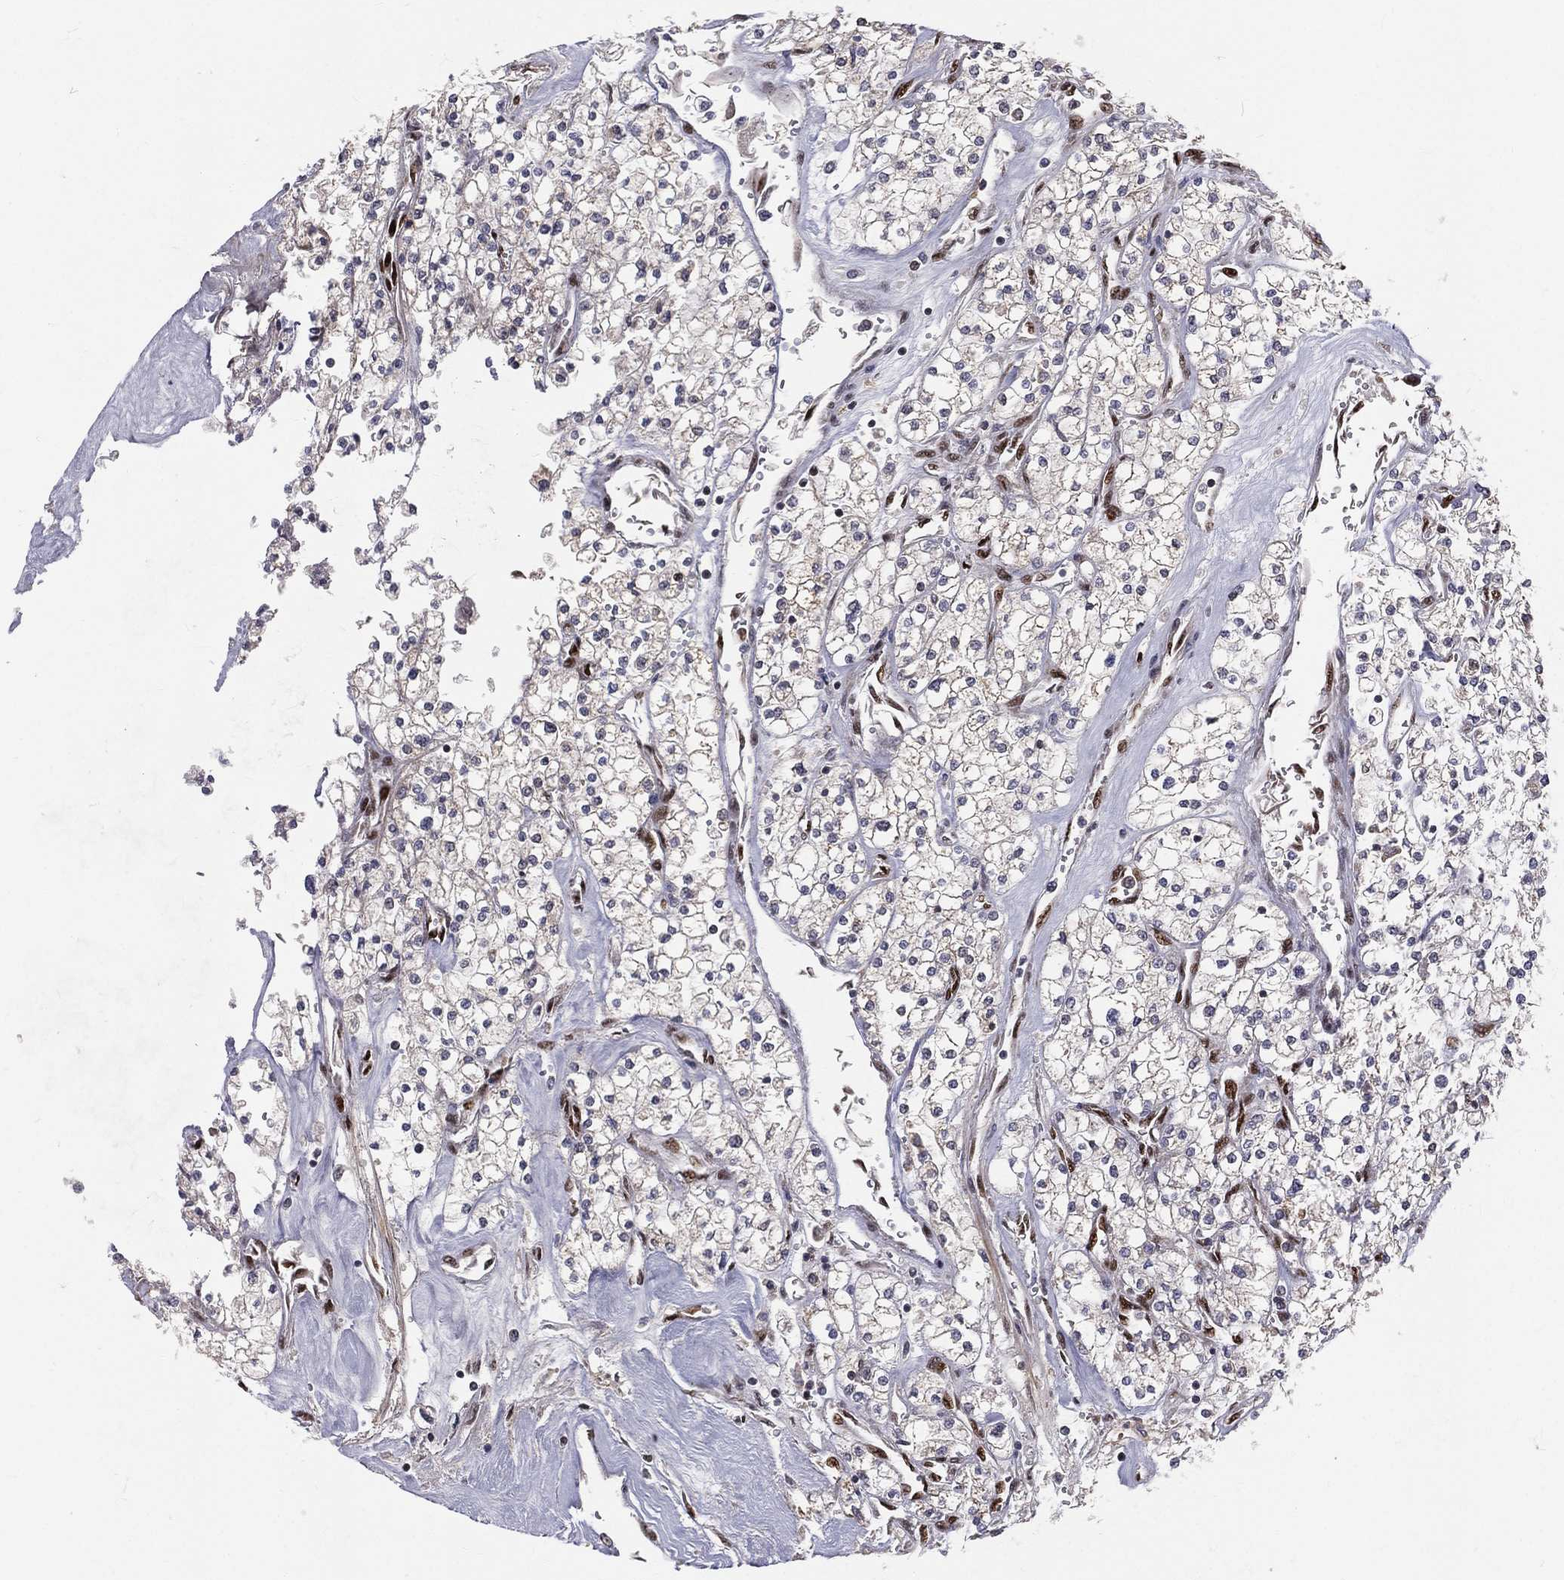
{"staining": {"intensity": "negative", "quantity": "none", "location": "none"}, "tissue": "renal cancer", "cell_type": "Tumor cells", "image_type": "cancer", "snomed": [{"axis": "morphology", "description": "Adenocarcinoma, NOS"}, {"axis": "topography", "description": "Kidney"}], "caption": "There is no significant positivity in tumor cells of adenocarcinoma (renal).", "gene": "ZEB1", "patient": {"sex": "male", "age": 80}}